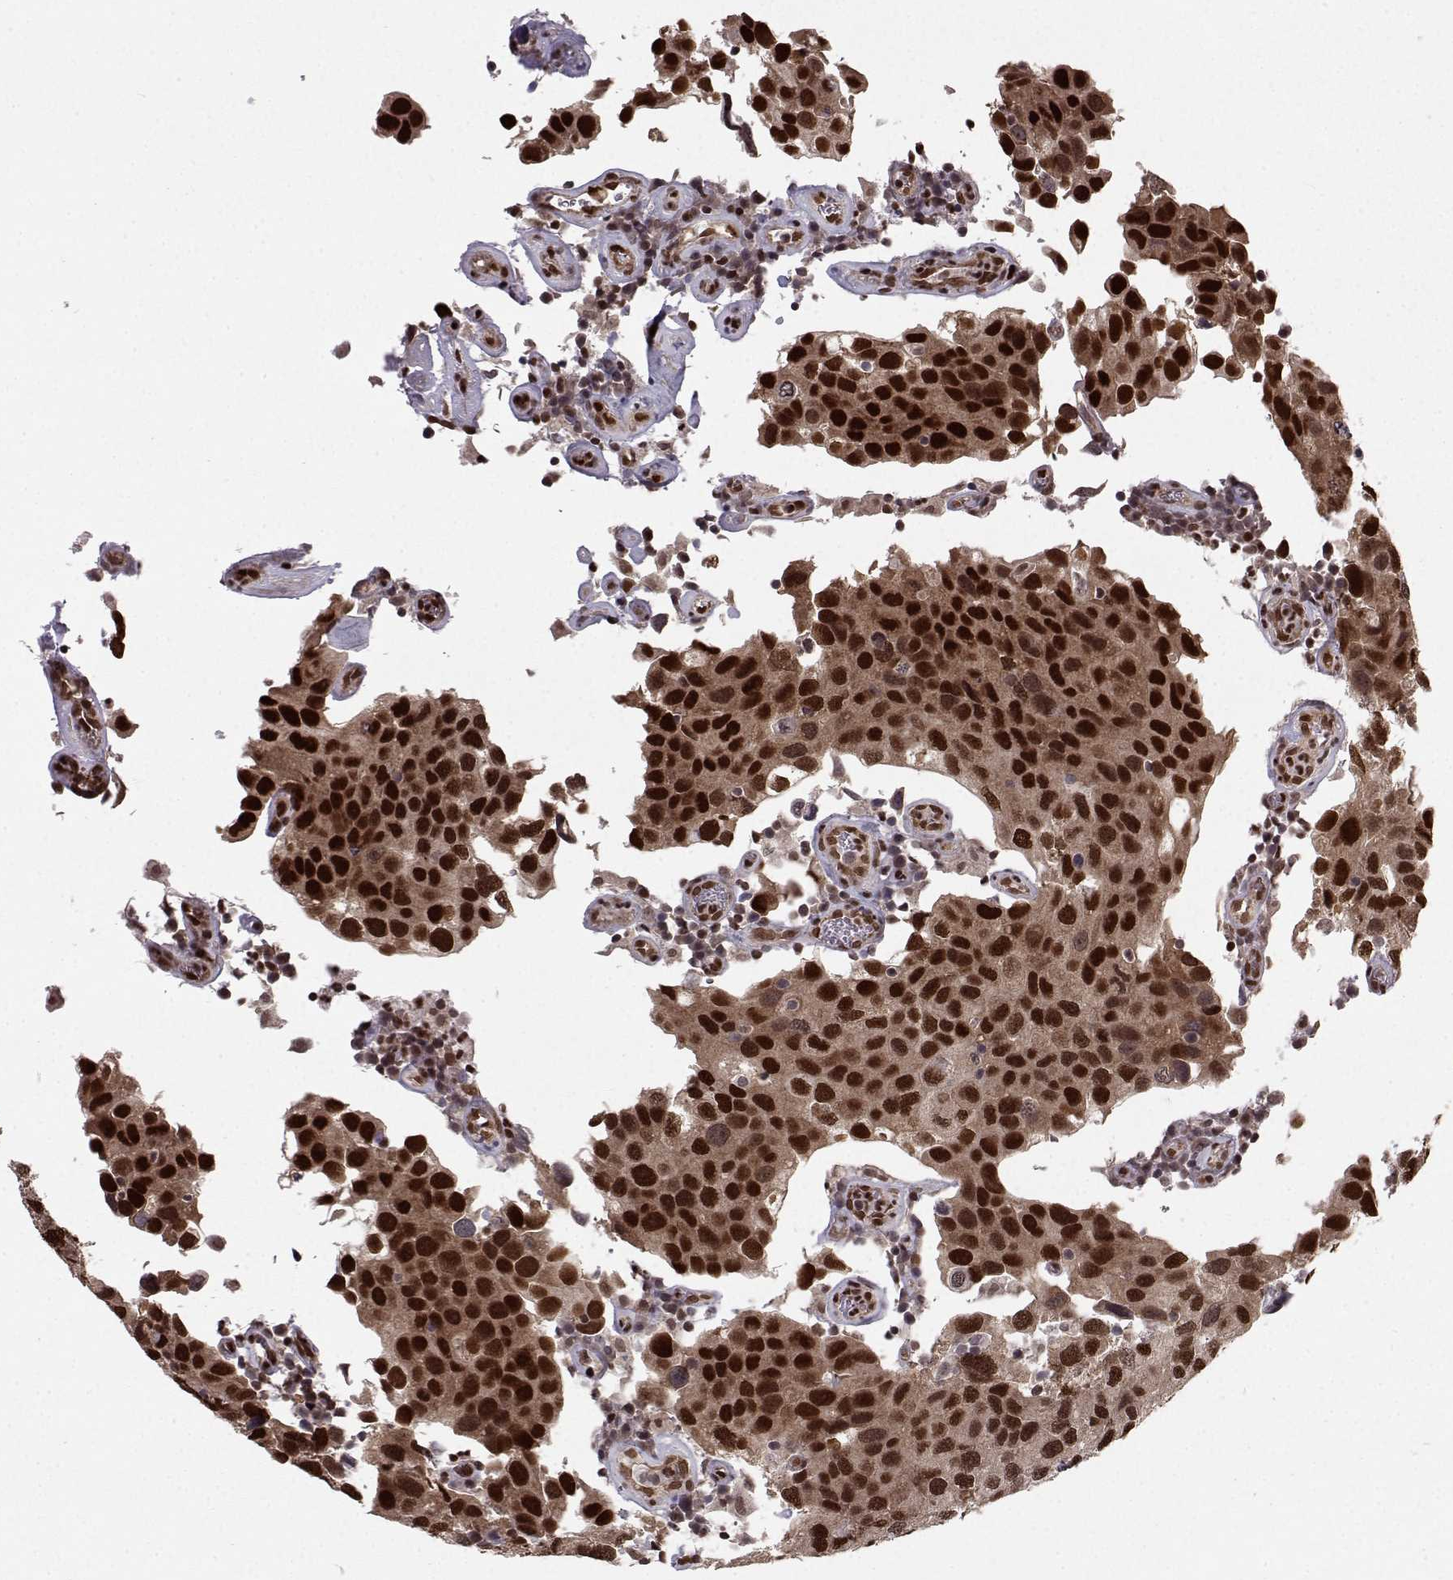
{"staining": {"intensity": "strong", "quantity": ">75%", "location": "cytoplasmic/membranous,nuclear"}, "tissue": "urothelial cancer", "cell_type": "Tumor cells", "image_type": "cancer", "snomed": [{"axis": "morphology", "description": "Urothelial carcinoma, High grade"}, {"axis": "topography", "description": "Urinary bladder"}], "caption": "Urothelial carcinoma (high-grade) stained with a brown dye demonstrates strong cytoplasmic/membranous and nuclear positive positivity in about >75% of tumor cells.", "gene": "PKN2", "patient": {"sex": "male", "age": 79}}